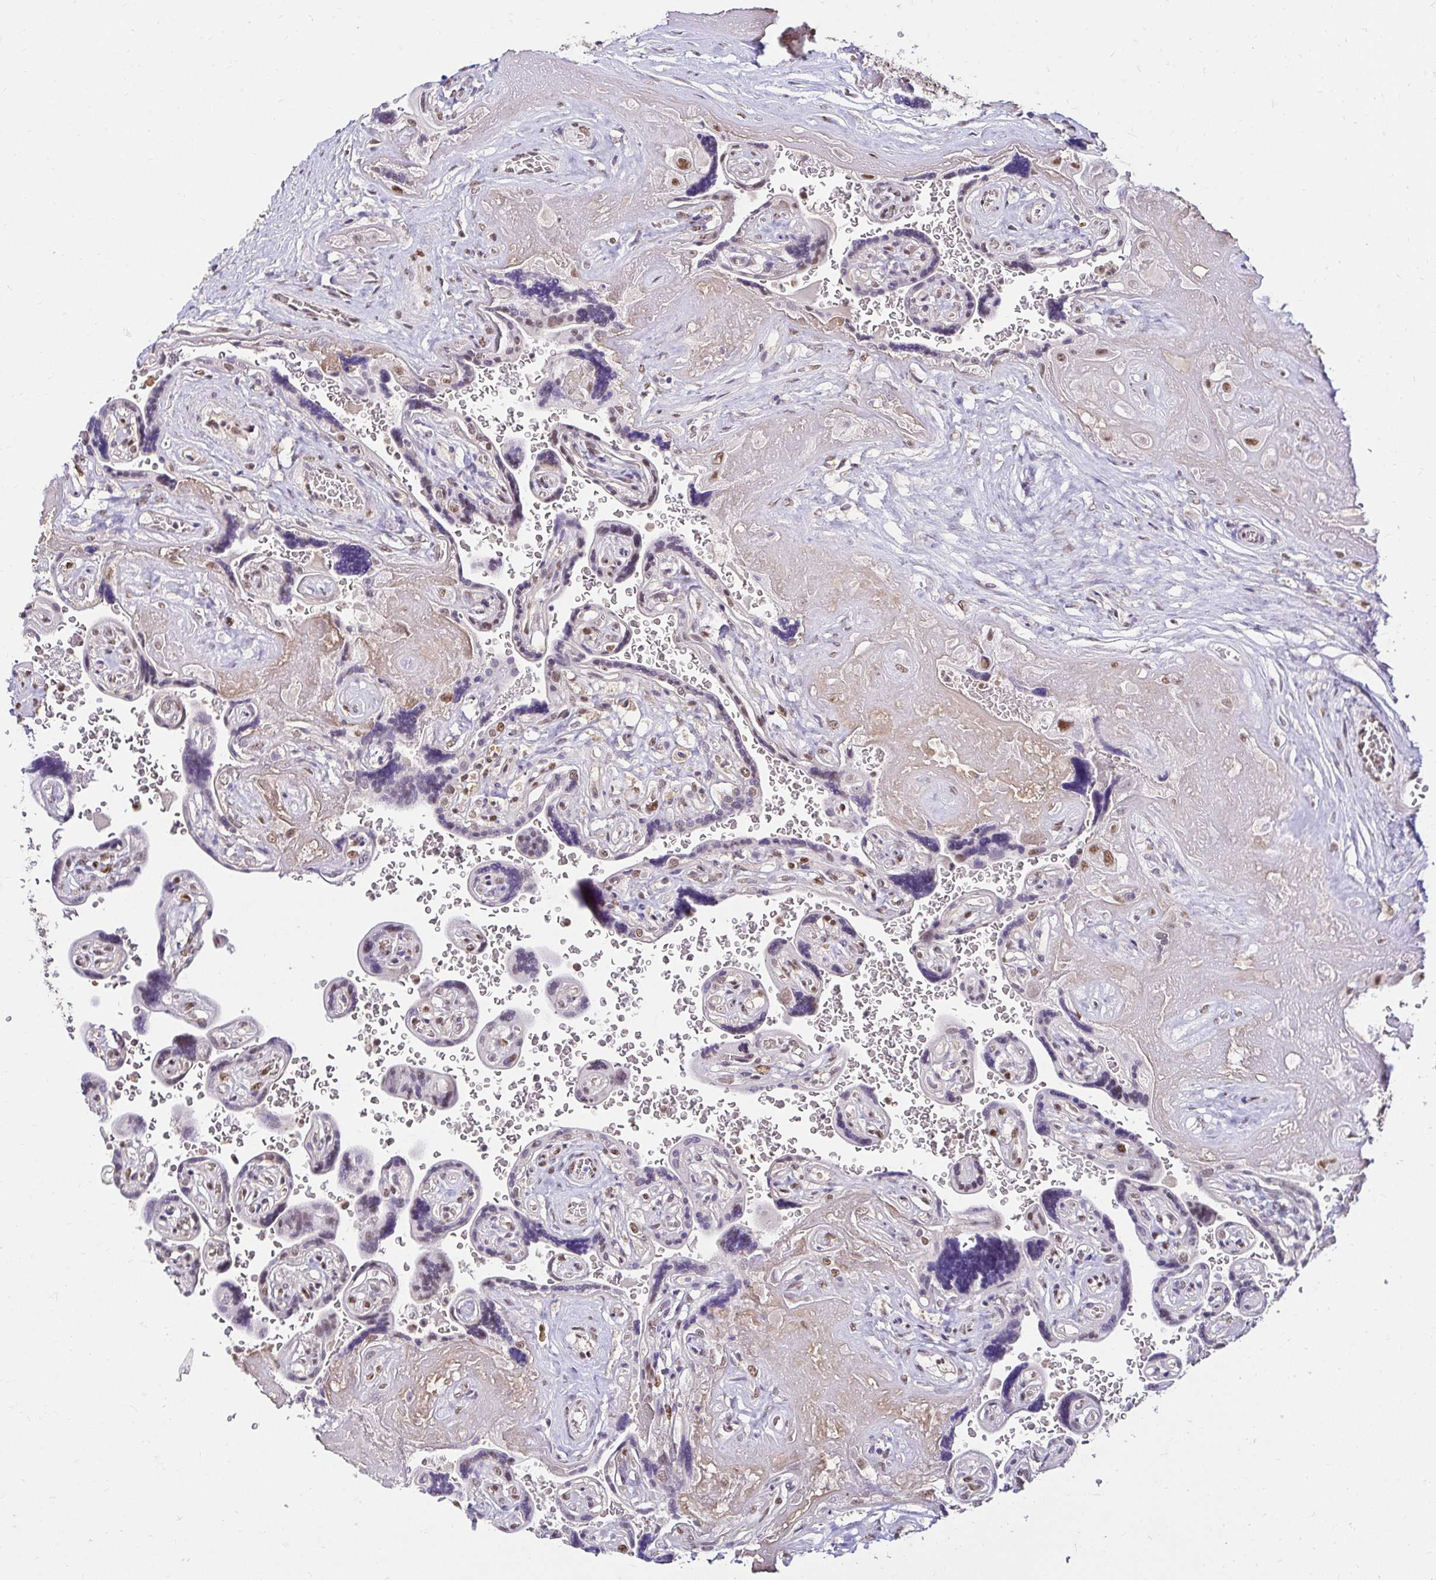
{"staining": {"intensity": "moderate", "quantity": ">75%", "location": "nuclear"}, "tissue": "placenta", "cell_type": "Decidual cells", "image_type": "normal", "snomed": [{"axis": "morphology", "description": "Normal tissue, NOS"}, {"axis": "topography", "description": "Placenta"}], "caption": "Moderate nuclear positivity for a protein is appreciated in approximately >75% of decidual cells of normal placenta using immunohistochemistry.", "gene": "RIMS4", "patient": {"sex": "female", "age": 32}}